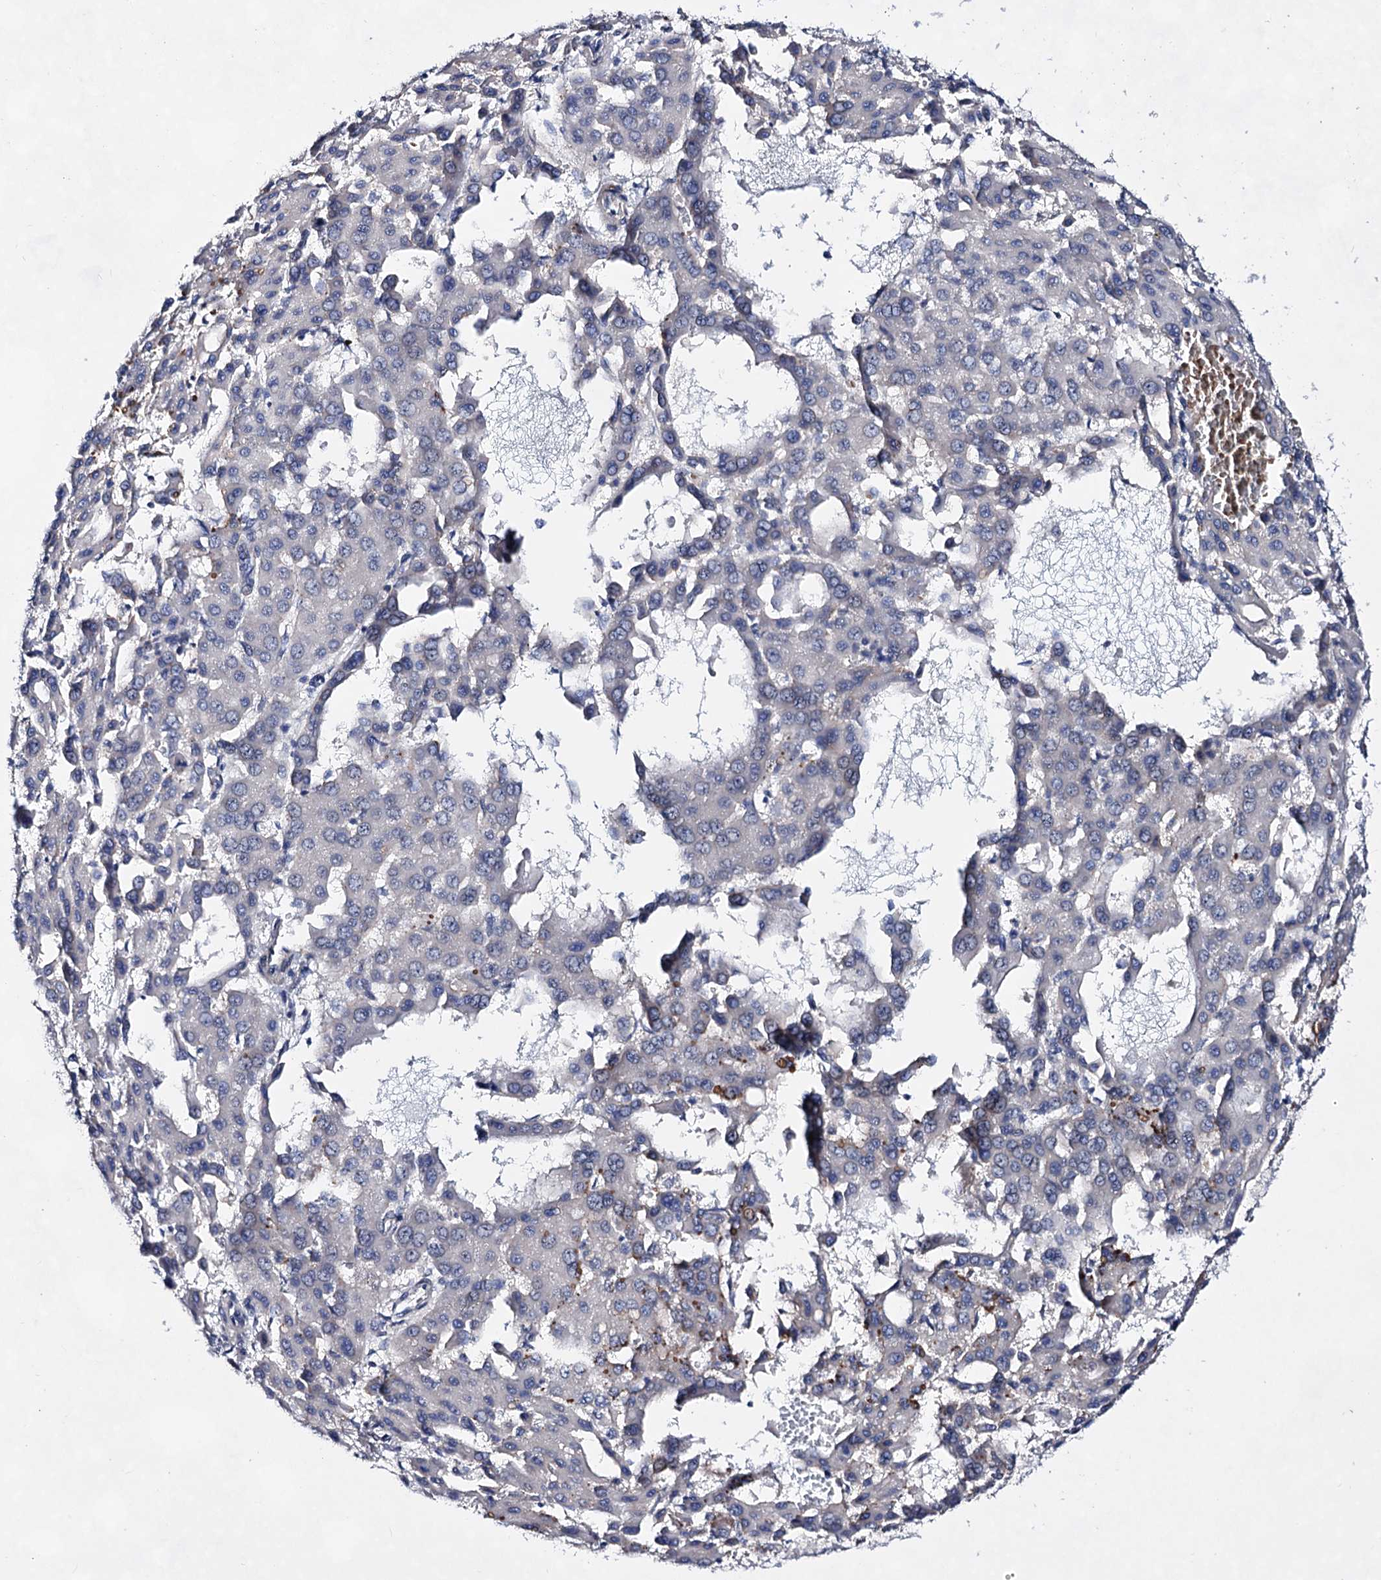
{"staining": {"intensity": "negative", "quantity": "none", "location": "none"}, "tissue": "liver cancer", "cell_type": "Tumor cells", "image_type": "cancer", "snomed": [{"axis": "morphology", "description": "Carcinoma, Hepatocellular, NOS"}, {"axis": "topography", "description": "Liver"}], "caption": "High power microscopy photomicrograph of an immunohistochemistry image of liver cancer, revealing no significant positivity in tumor cells.", "gene": "PLIN1", "patient": {"sex": "male", "age": 47}}